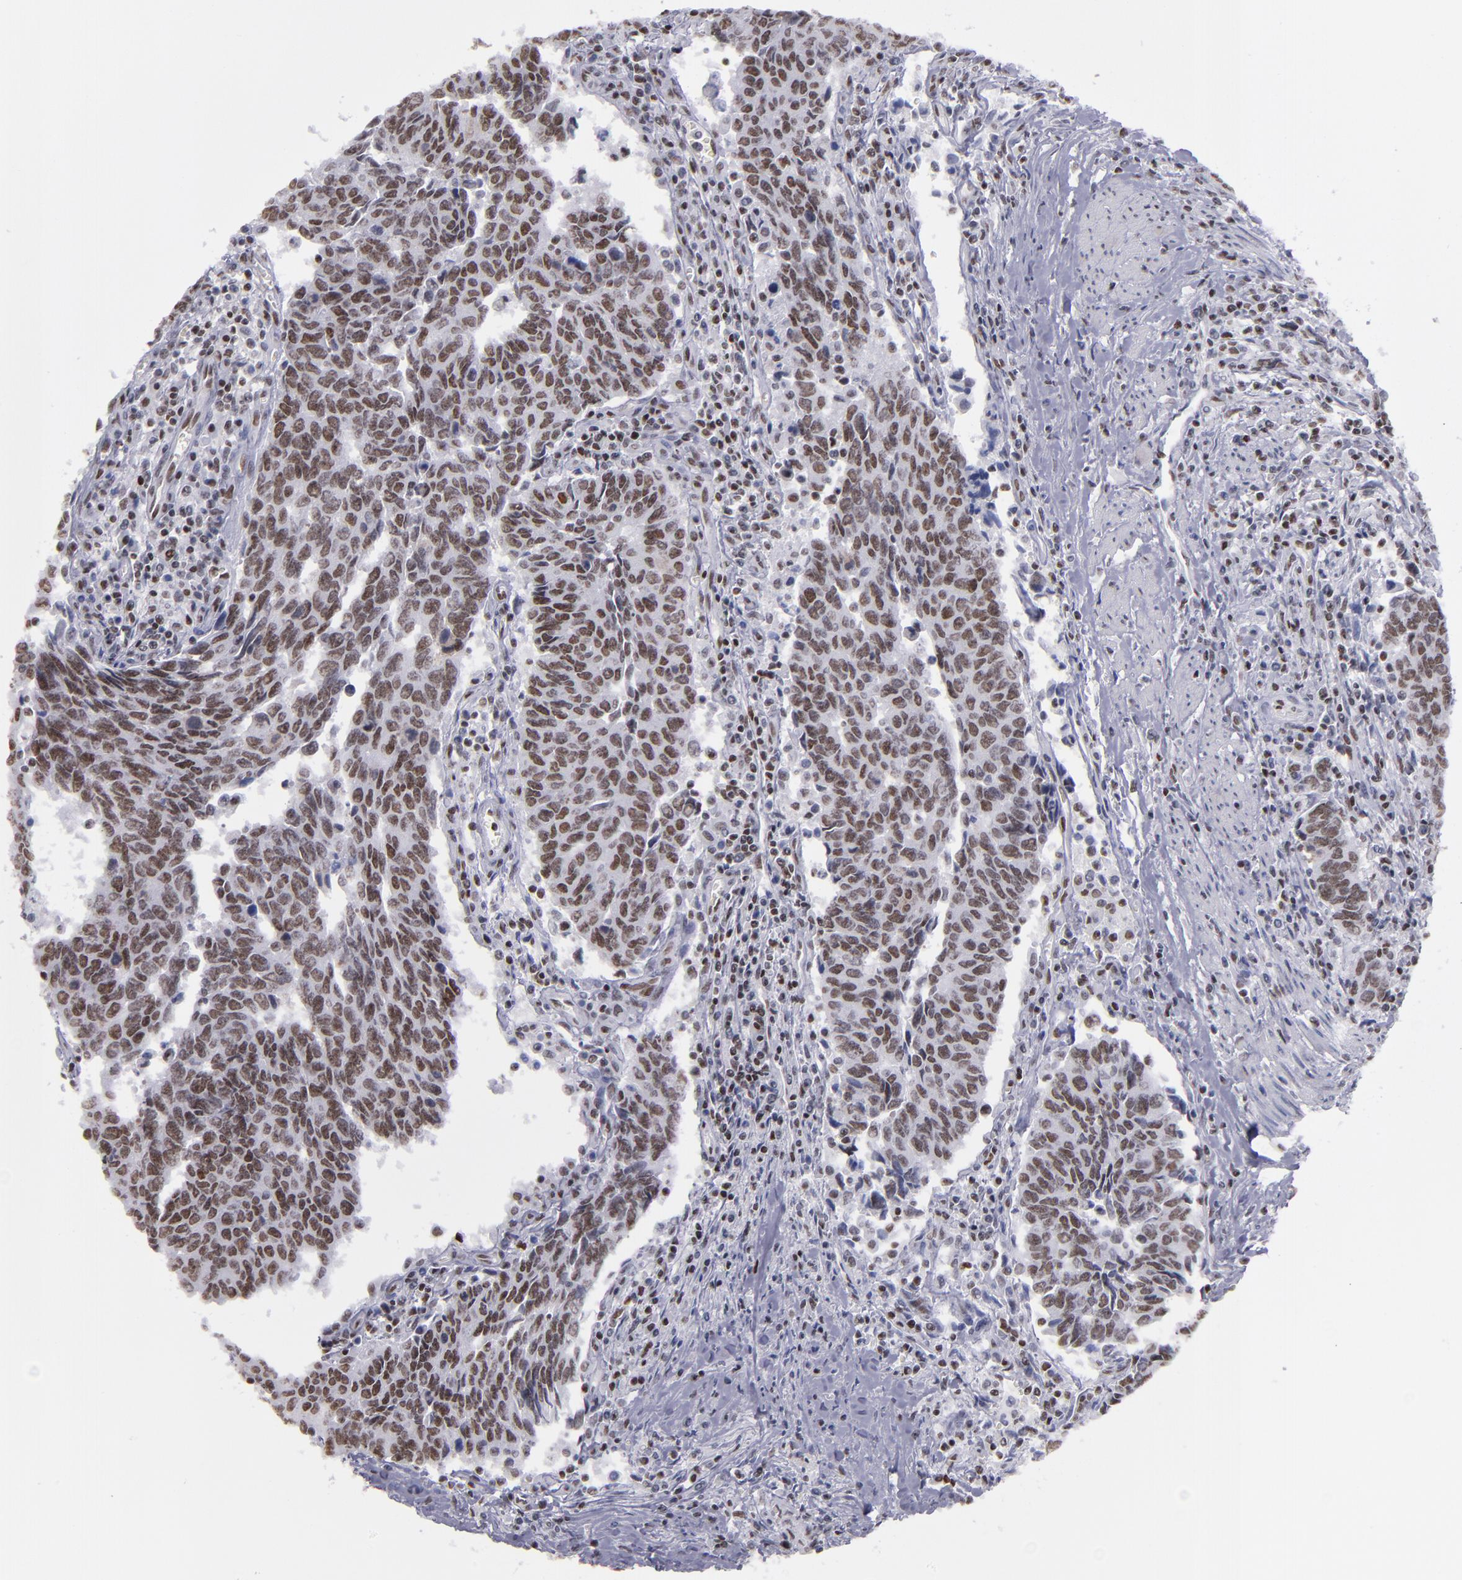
{"staining": {"intensity": "strong", "quantity": ">75%", "location": "nuclear"}, "tissue": "urothelial cancer", "cell_type": "Tumor cells", "image_type": "cancer", "snomed": [{"axis": "morphology", "description": "Urothelial carcinoma, High grade"}, {"axis": "topography", "description": "Urinary bladder"}], "caption": "Brown immunohistochemical staining in urothelial carcinoma (high-grade) displays strong nuclear expression in approximately >75% of tumor cells.", "gene": "TERF2", "patient": {"sex": "male", "age": 86}}